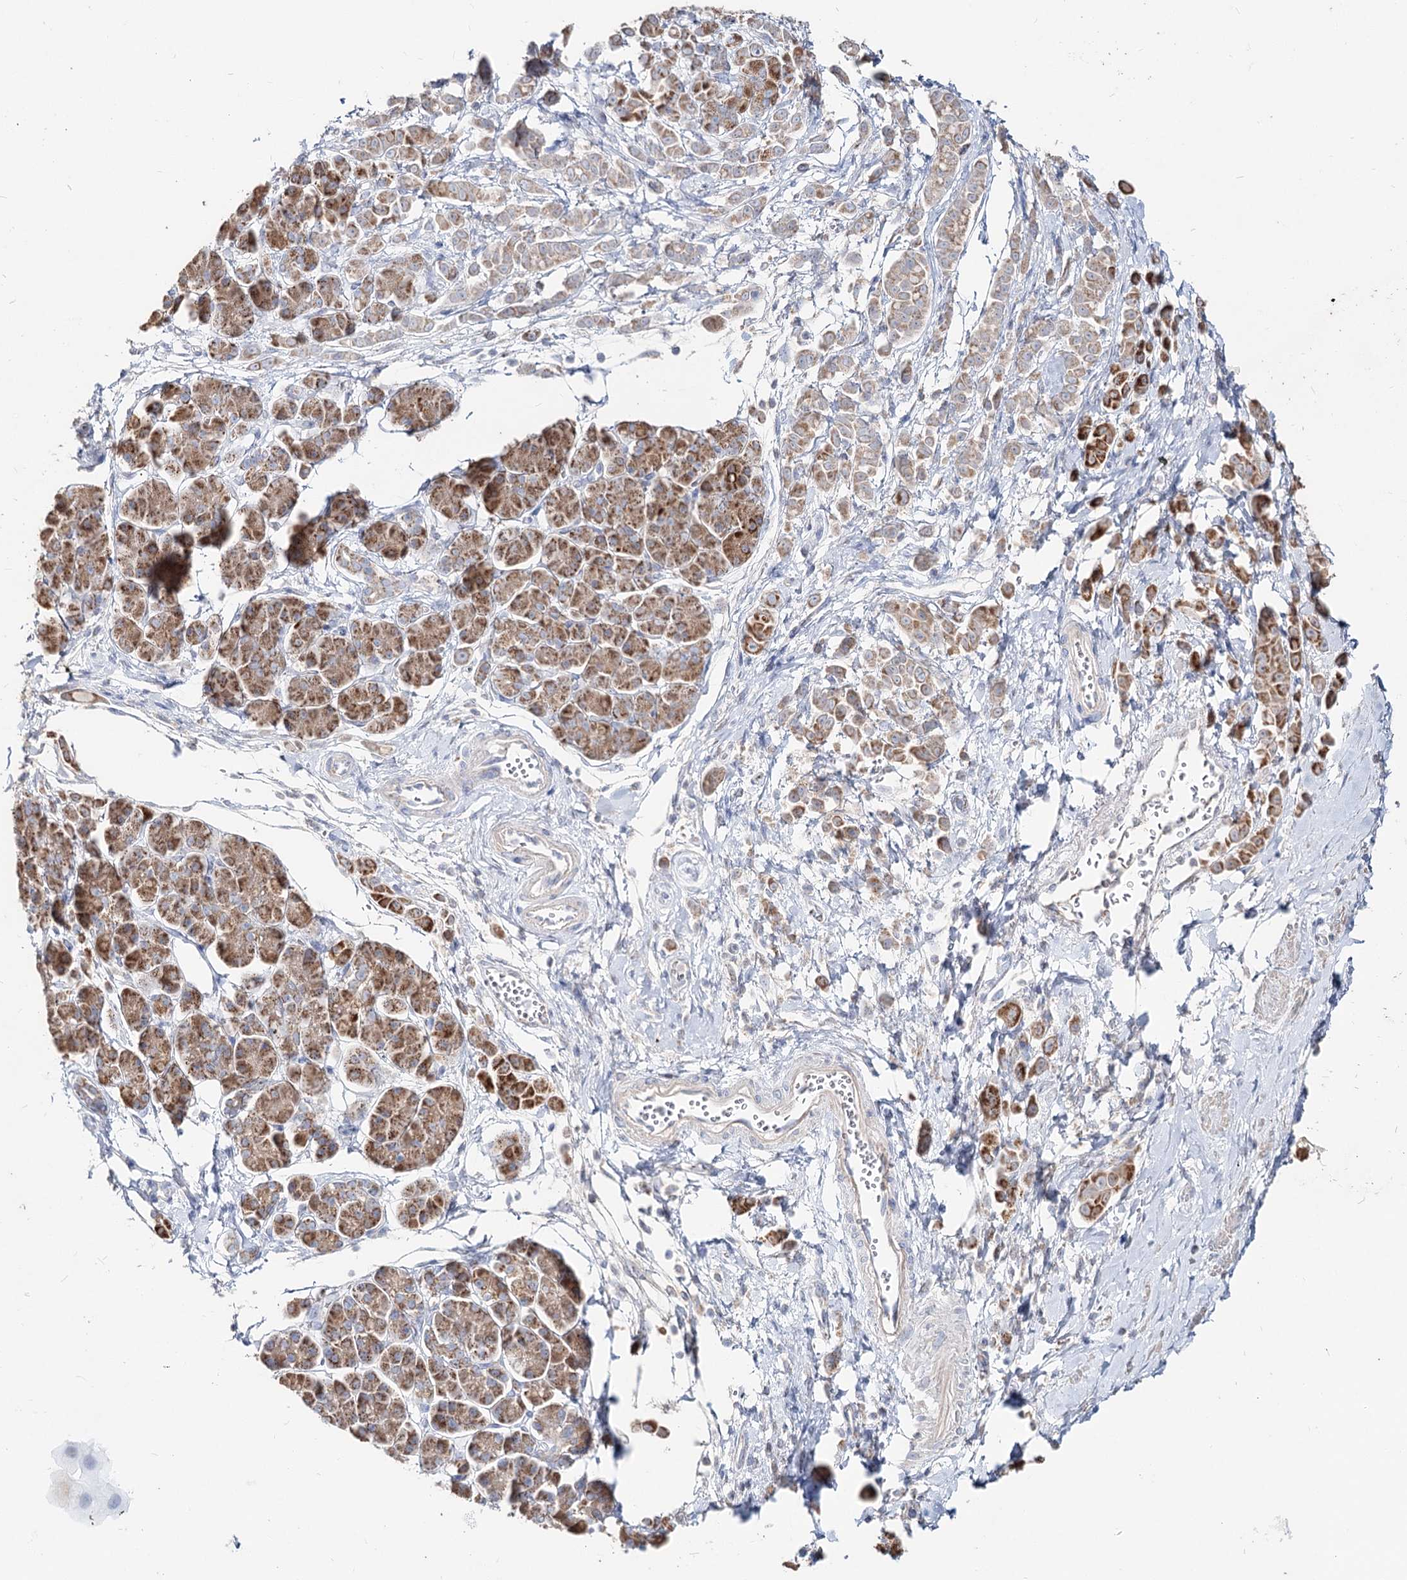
{"staining": {"intensity": "moderate", "quantity": ">75%", "location": "cytoplasmic/membranous"}, "tissue": "pancreatic cancer", "cell_type": "Tumor cells", "image_type": "cancer", "snomed": [{"axis": "morphology", "description": "Normal tissue, NOS"}, {"axis": "morphology", "description": "Adenocarcinoma, NOS"}, {"axis": "topography", "description": "Pancreas"}], "caption": "Immunohistochemistry micrograph of neoplastic tissue: adenocarcinoma (pancreatic) stained using IHC displays medium levels of moderate protein expression localized specifically in the cytoplasmic/membranous of tumor cells, appearing as a cytoplasmic/membranous brown color.", "gene": "MCCC2", "patient": {"sex": "female", "age": 64}}